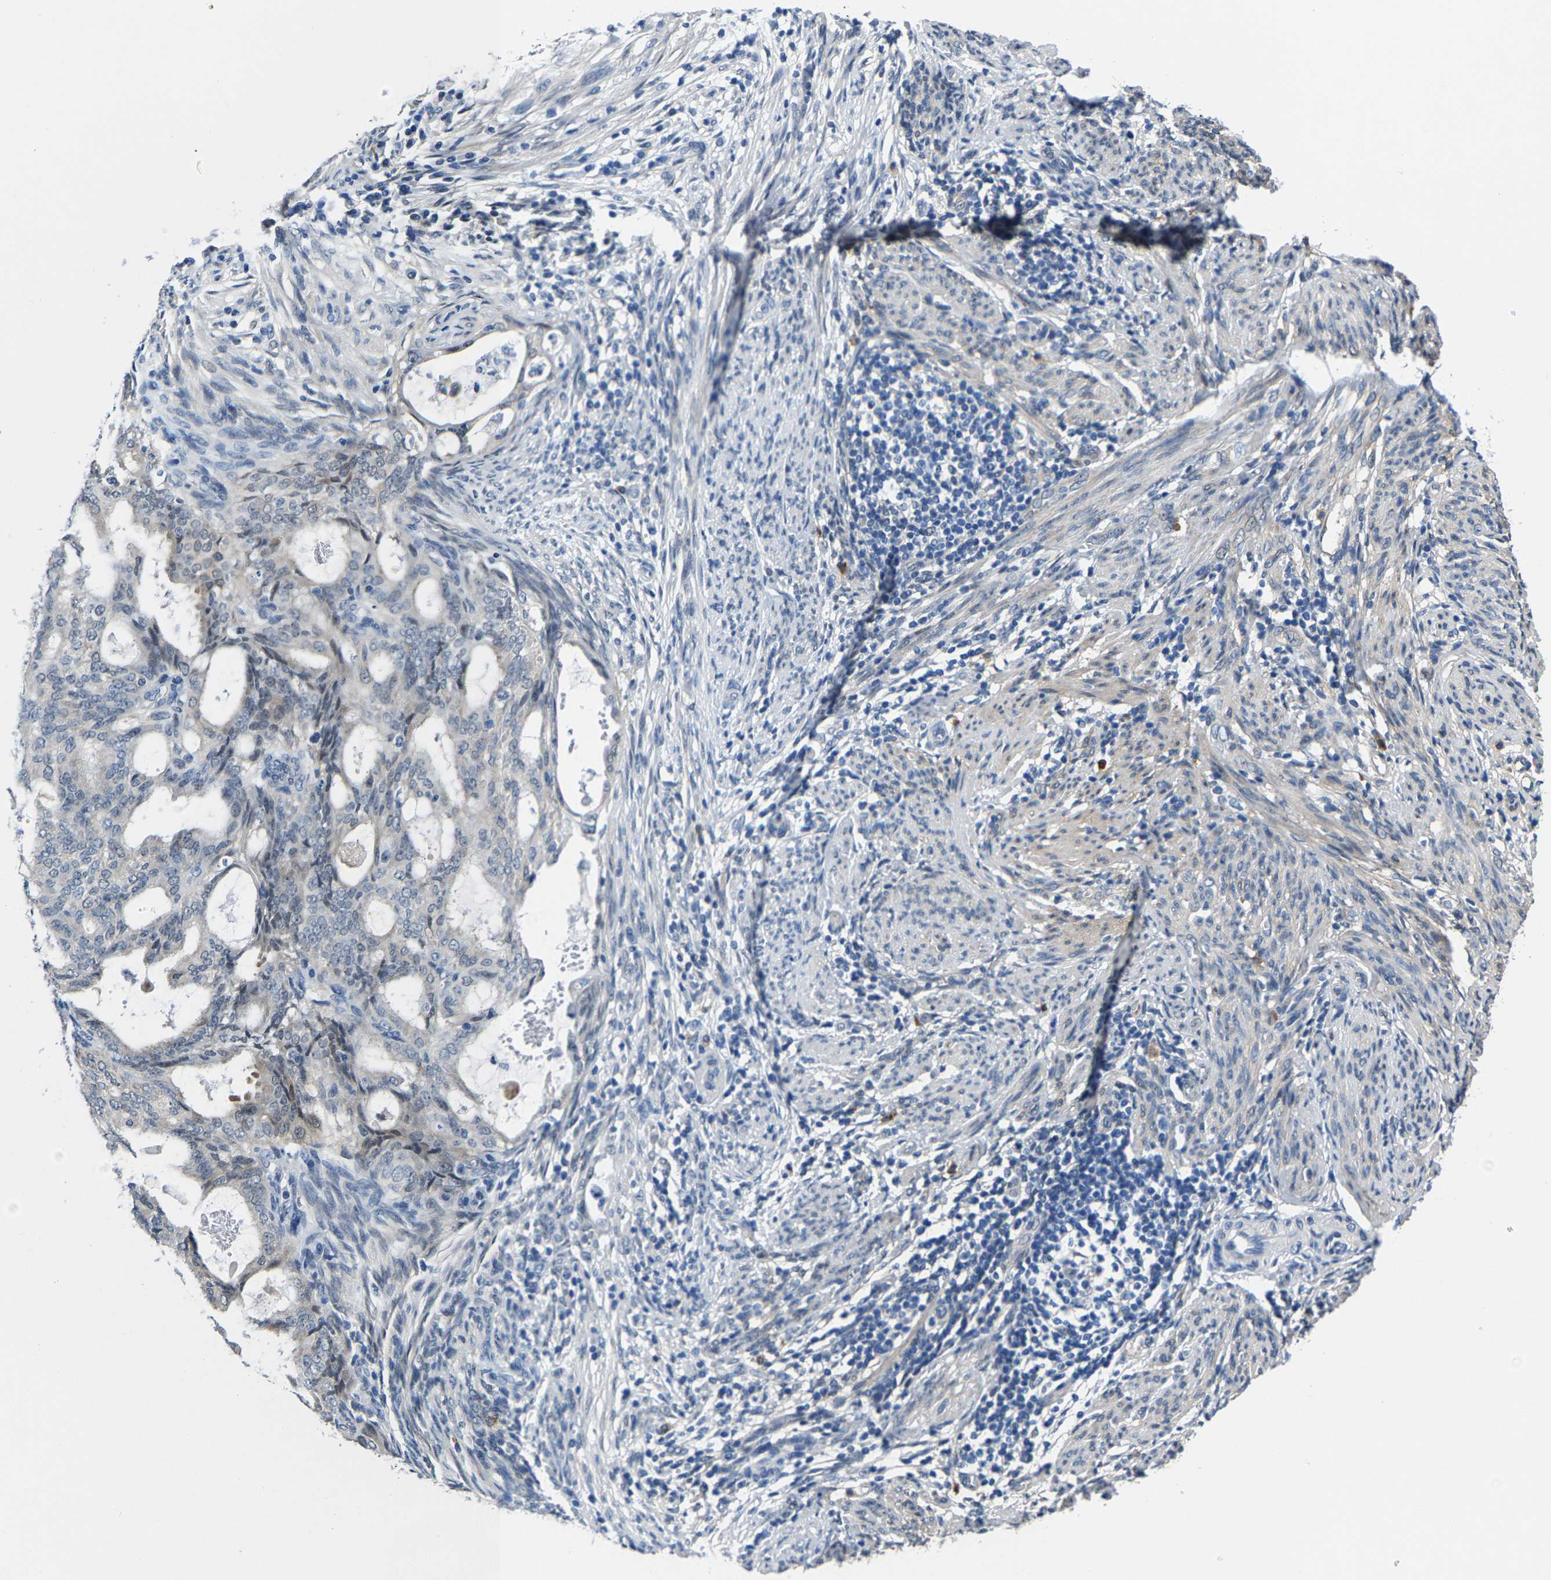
{"staining": {"intensity": "negative", "quantity": "none", "location": "none"}, "tissue": "endometrial cancer", "cell_type": "Tumor cells", "image_type": "cancer", "snomed": [{"axis": "morphology", "description": "Adenocarcinoma, NOS"}, {"axis": "topography", "description": "Endometrium"}], "caption": "This histopathology image is of endometrial cancer (adenocarcinoma) stained with immunohistochemistry (IHC) to label a protein in brown with the nuclei are counter-stained blue. There is no expression in tumor cells.", "gene": "SSH3", "patient": {"sex": "female", "age": 58}}